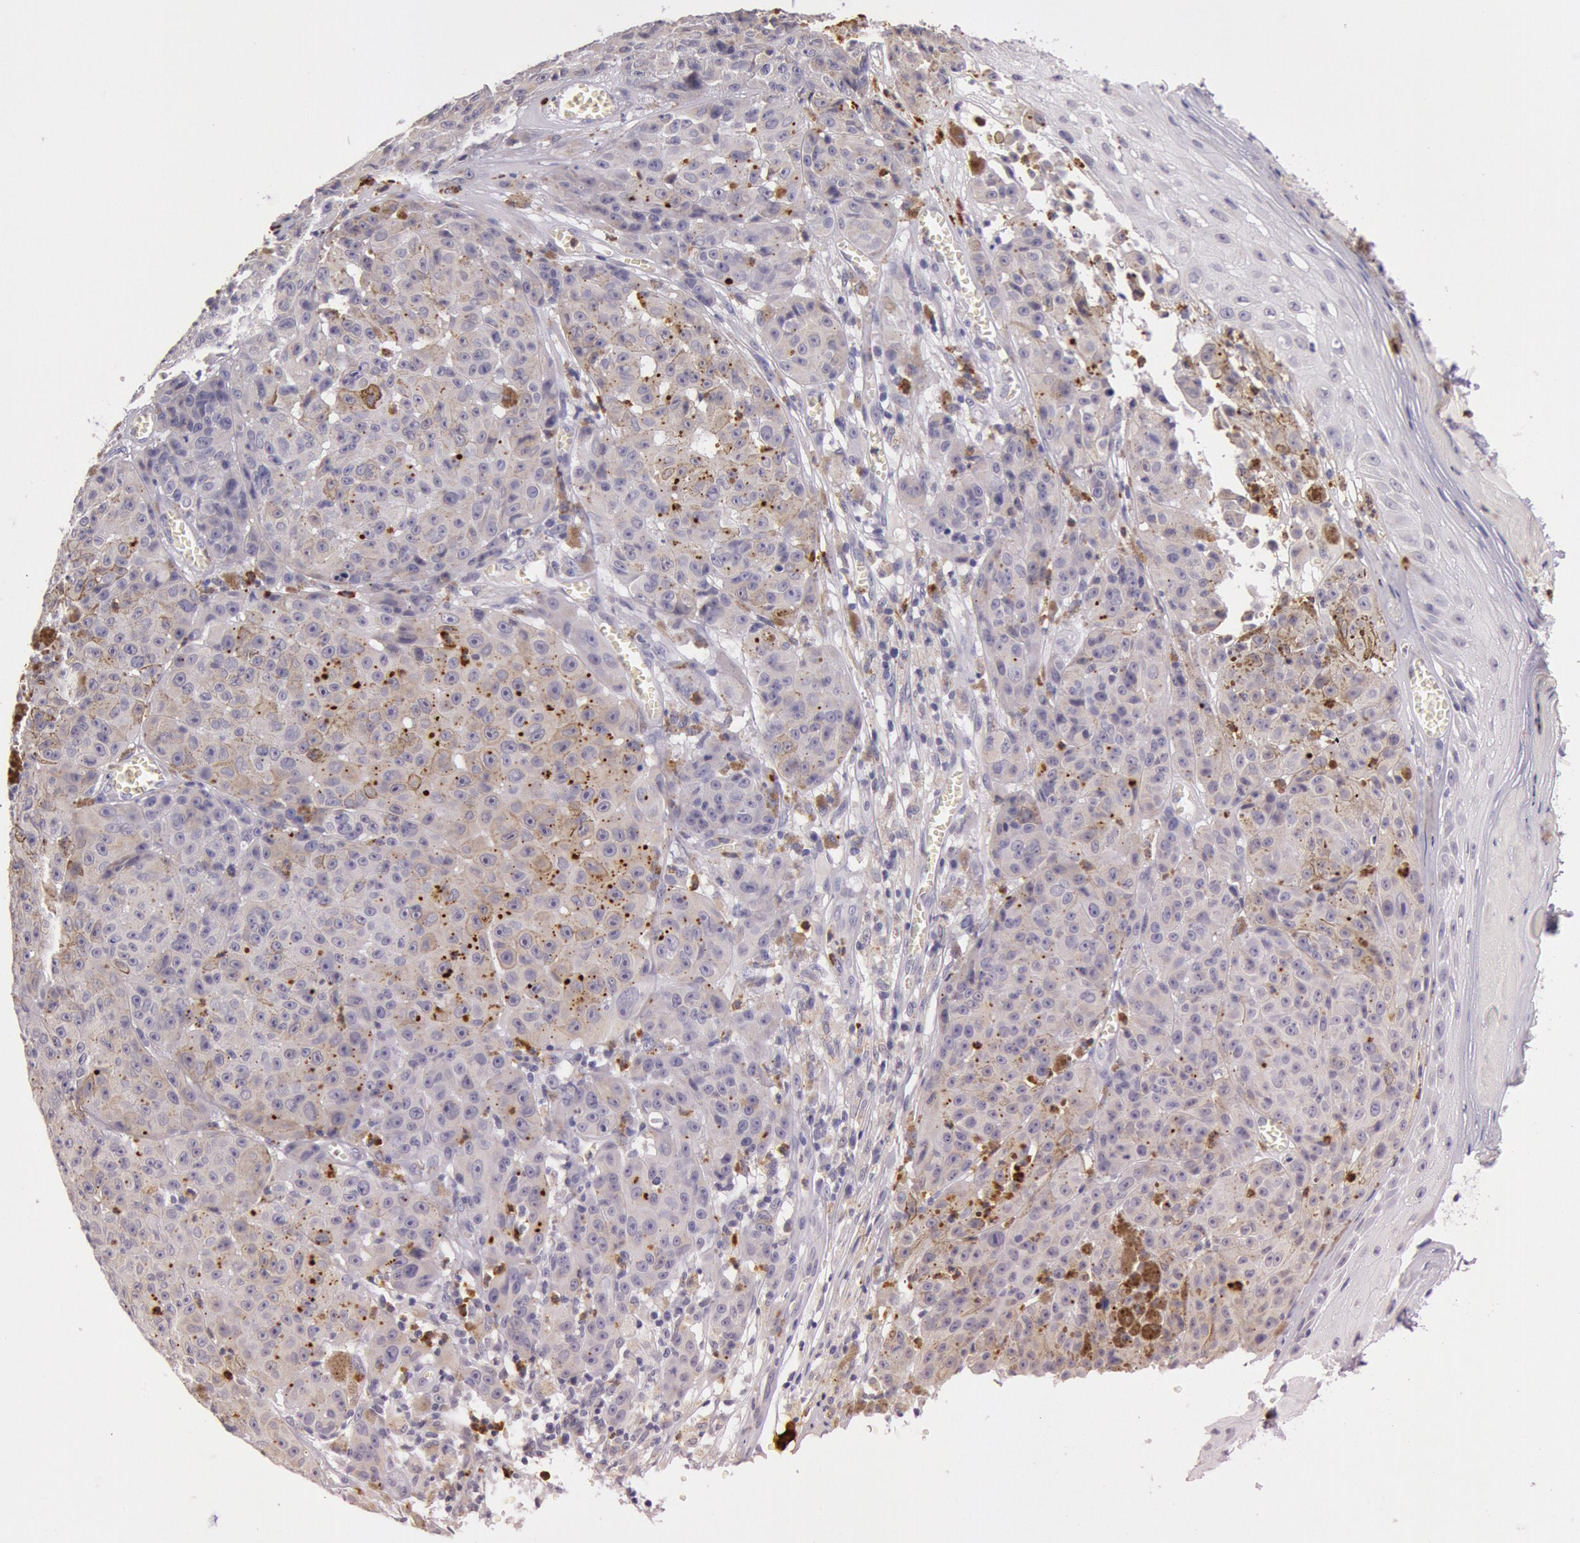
{"staining": {"intensity": "negative", "quantity": "none", "location": "none"}, "tissue": "melanoma", "cell_type": "Tumor cells", "image_type": "cancer", "snomed": [{"axis": "morphology", "description": "Malignant melanoma, NOS"}, {"axis": "topography", "description": "Skin"}], "caption": "This is an IHC micrograph of human melanoma. There is no staining in tumor cells.", "gene": "KDM6A", "patient": {"sex": "male", "age": 64}}